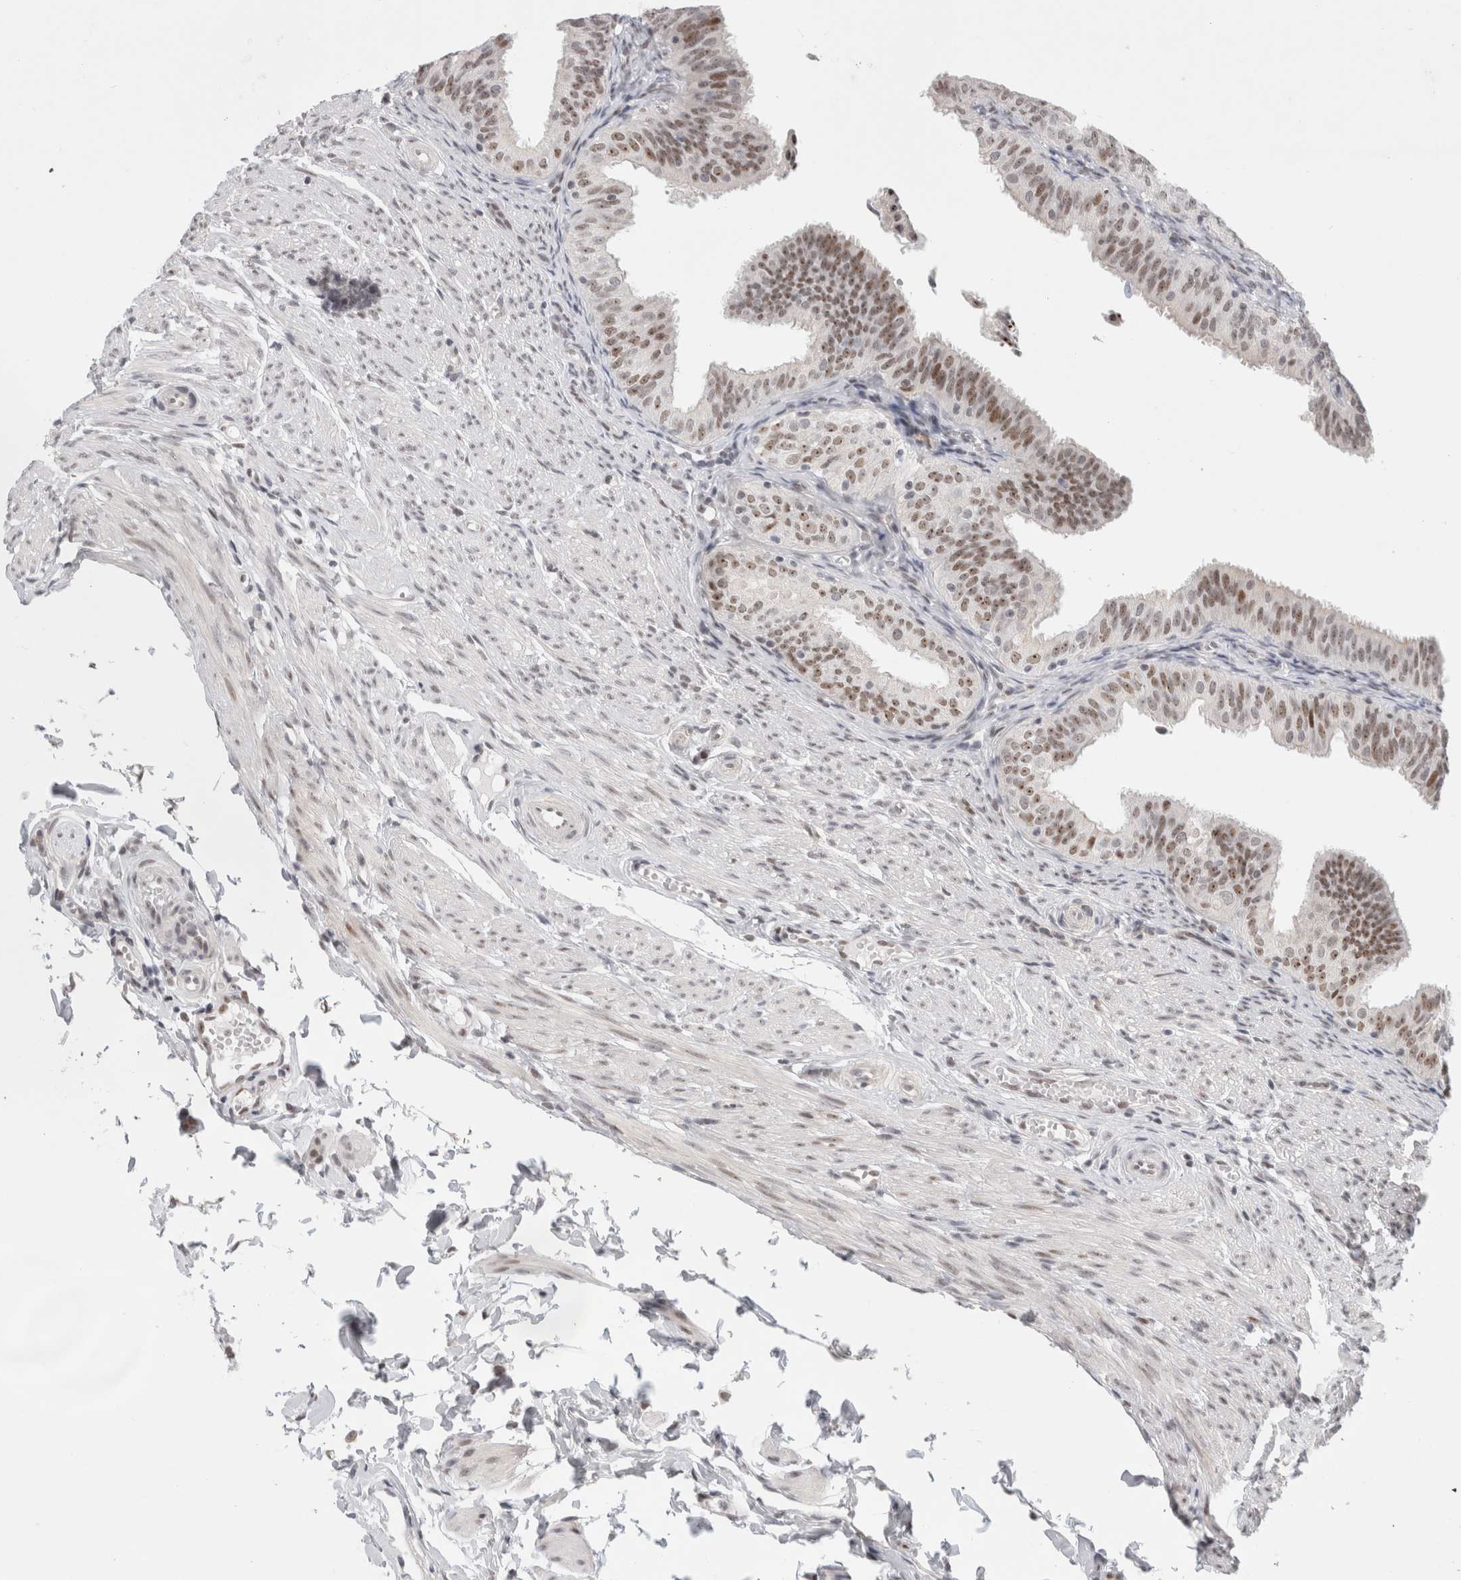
{"staining": {"intensity": "moderate", "quantity": "25%-75%", "location": "nuclear"}, "tissue": "fallopian tube", "cell_type": "Glandular cells", "image_type": "normal", "snomed": [{"axis": "morphology", "description": "Normal tissue, NOS"}, {"axis": "topography", "description": "Fallopian tube"}], "caption": "Glandular cells show medium levels of moderate nuclear expression in about 25%-75% of cells in normal human fallopian tube. Using DAB (brown) and hematoxylin (blue) stains, captured at high magnification using brightfield microscopy.", "gene": "SENP6", "patient": {"sex": "female", "age": 35}}